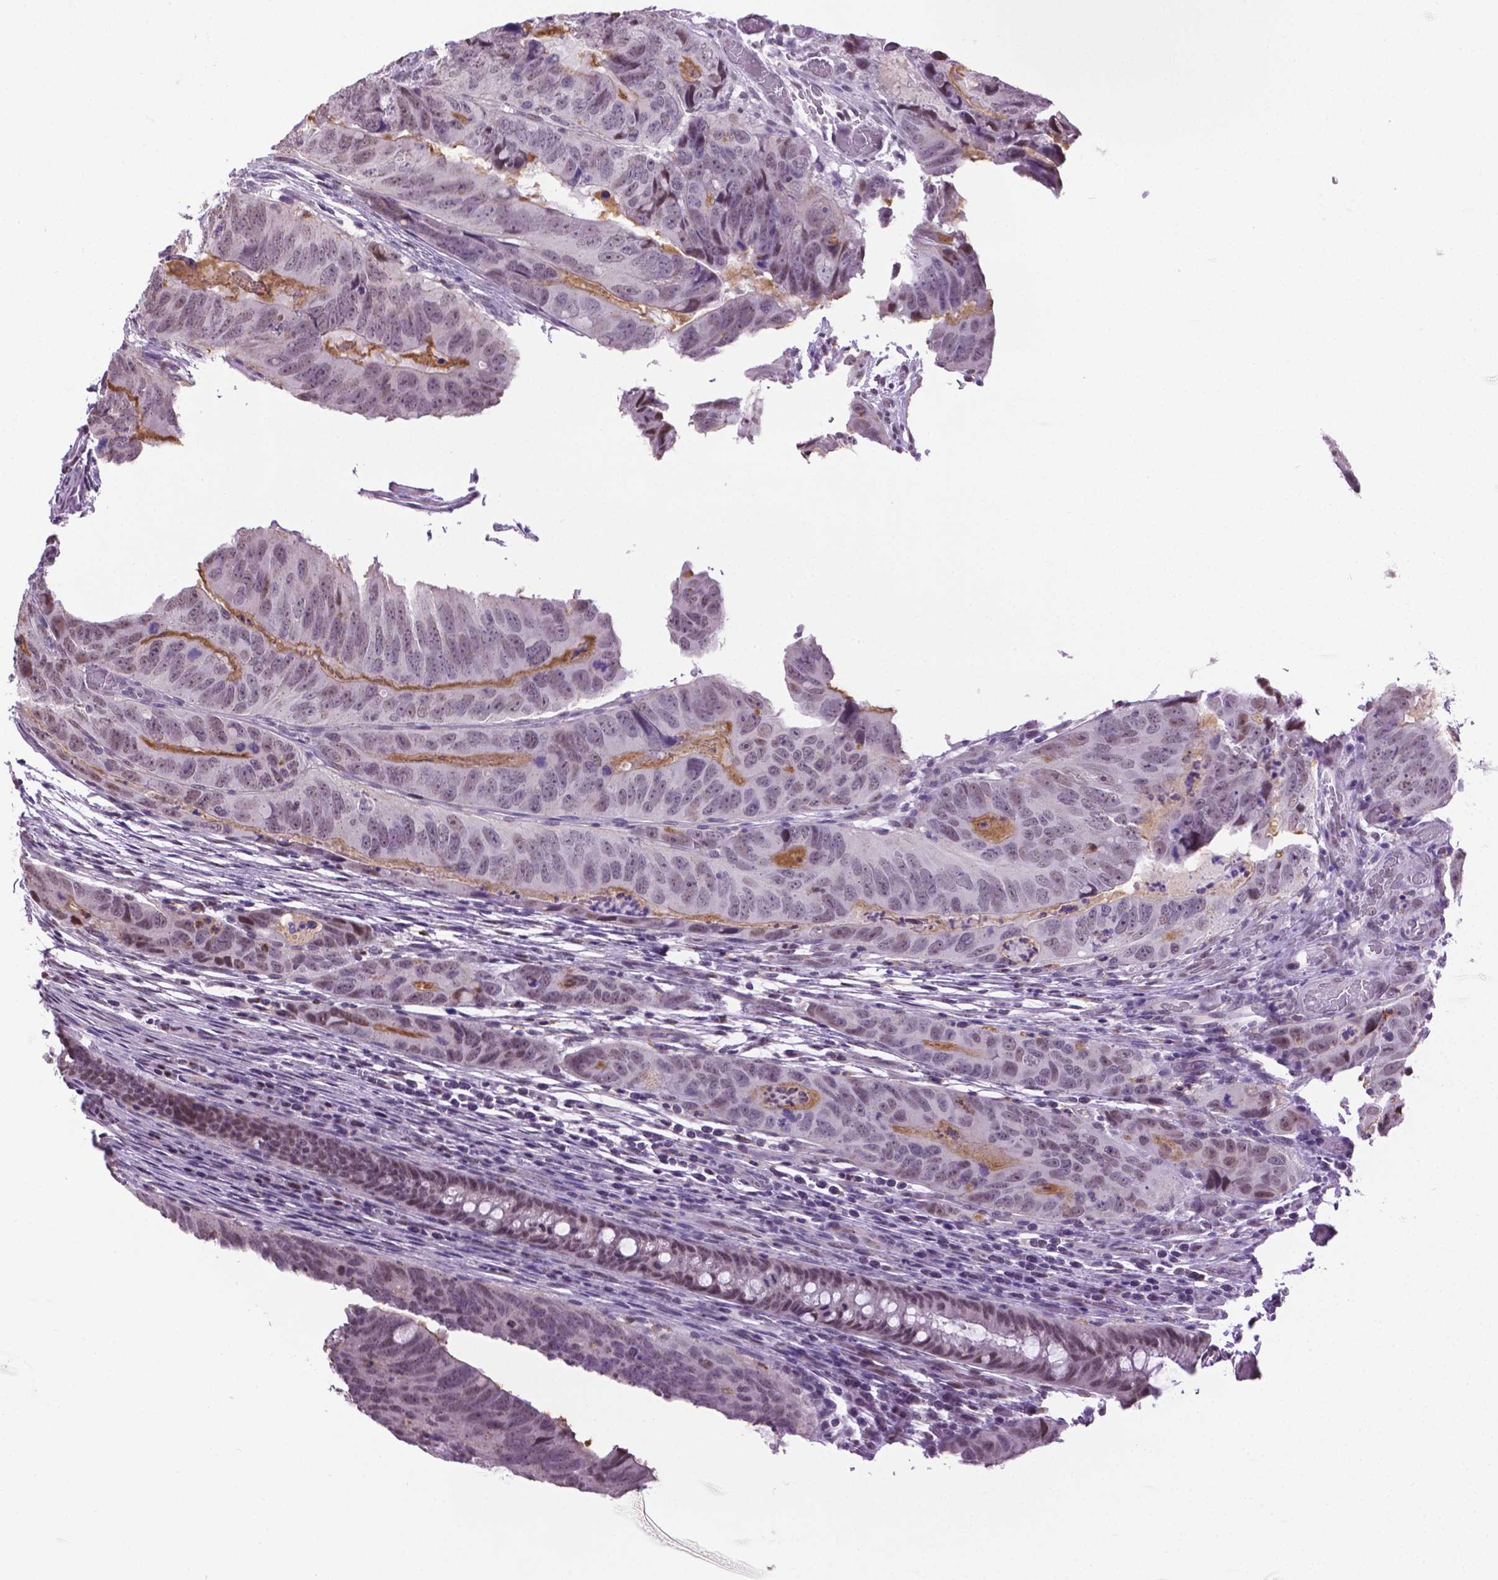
{"staining": {"intensity": "weak", "quantity": "<25%", "location": "nuclear"}, "tissue": "colorectal cancer", "cell_type": "Tumor cells", "image_type": "cancer", "snomed": [{"axis": "morphology", "description": "Adenocarcinoma, NOS"}, {"axis": "topography", "description": "Colon"}], "caption": "Immunohistochemical staining of adenocarcinoma (colorectal) demonstrates no significant staining in tumor cells. (IHC, brightfield microscopy, high magnification).", "gene": "ABI2", "patient": {"sex": "male", "age": 79}}